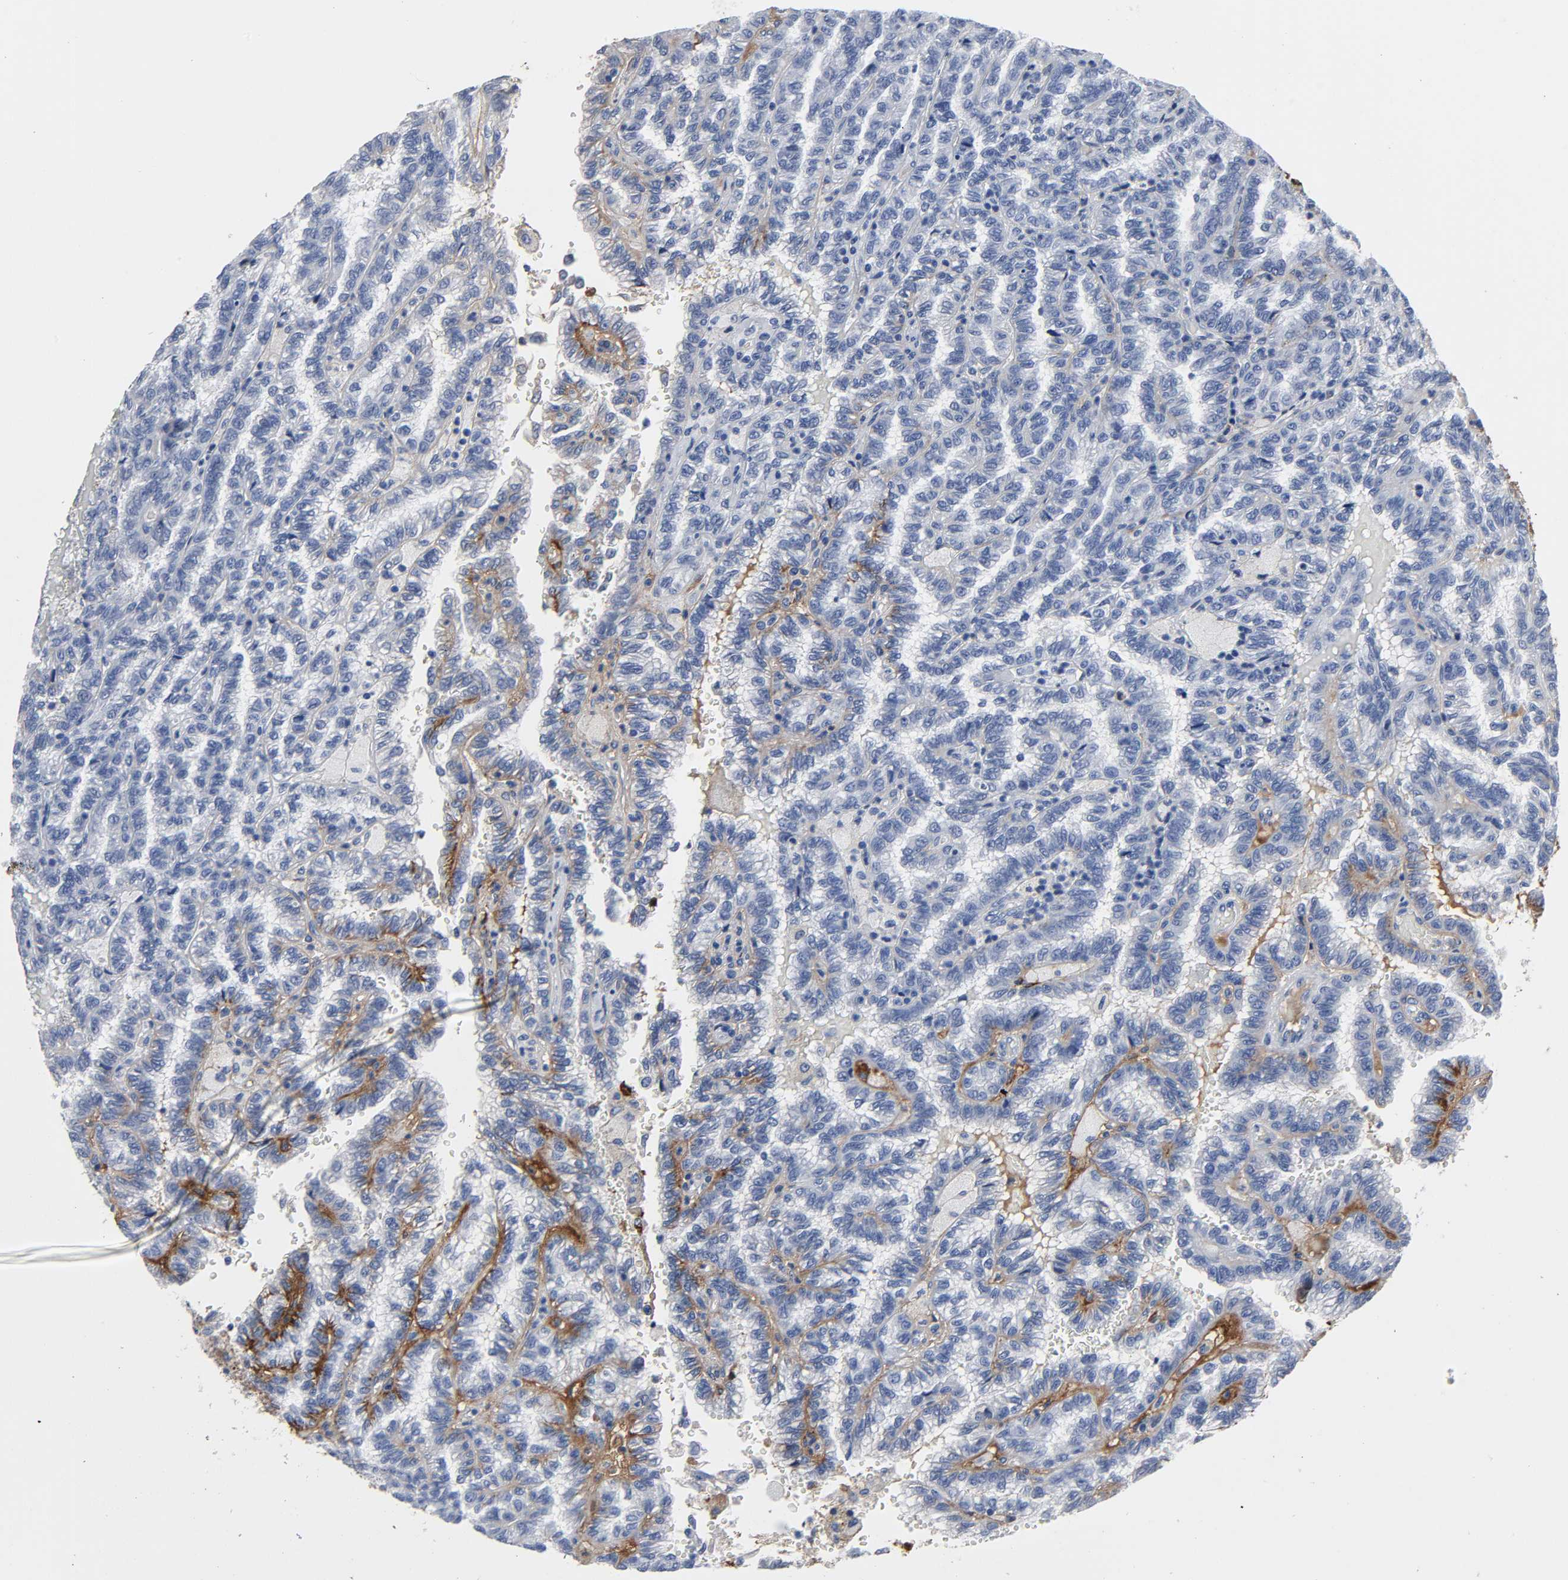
{"staining": {"intensity": "negative", "quantity": "none", "location": "none"}, "tissue": "renal cancer", "cell_type": "Tumor cells", "image_type": "cancer", "snomed": [{"axis": "morphology", "description": "Inflammation, NOS"}, {"axis": "morphology", "description": "Adenocarcinoma, NOS"}, {"axis": "topography", "description": "Kidney"}], "caption": "The histopathology image exhibits no significant staining in tumor cells of adenocarcinoma (renal).", "gene": "FBLN1", "patient": {"sex": "male", "age": 68}}